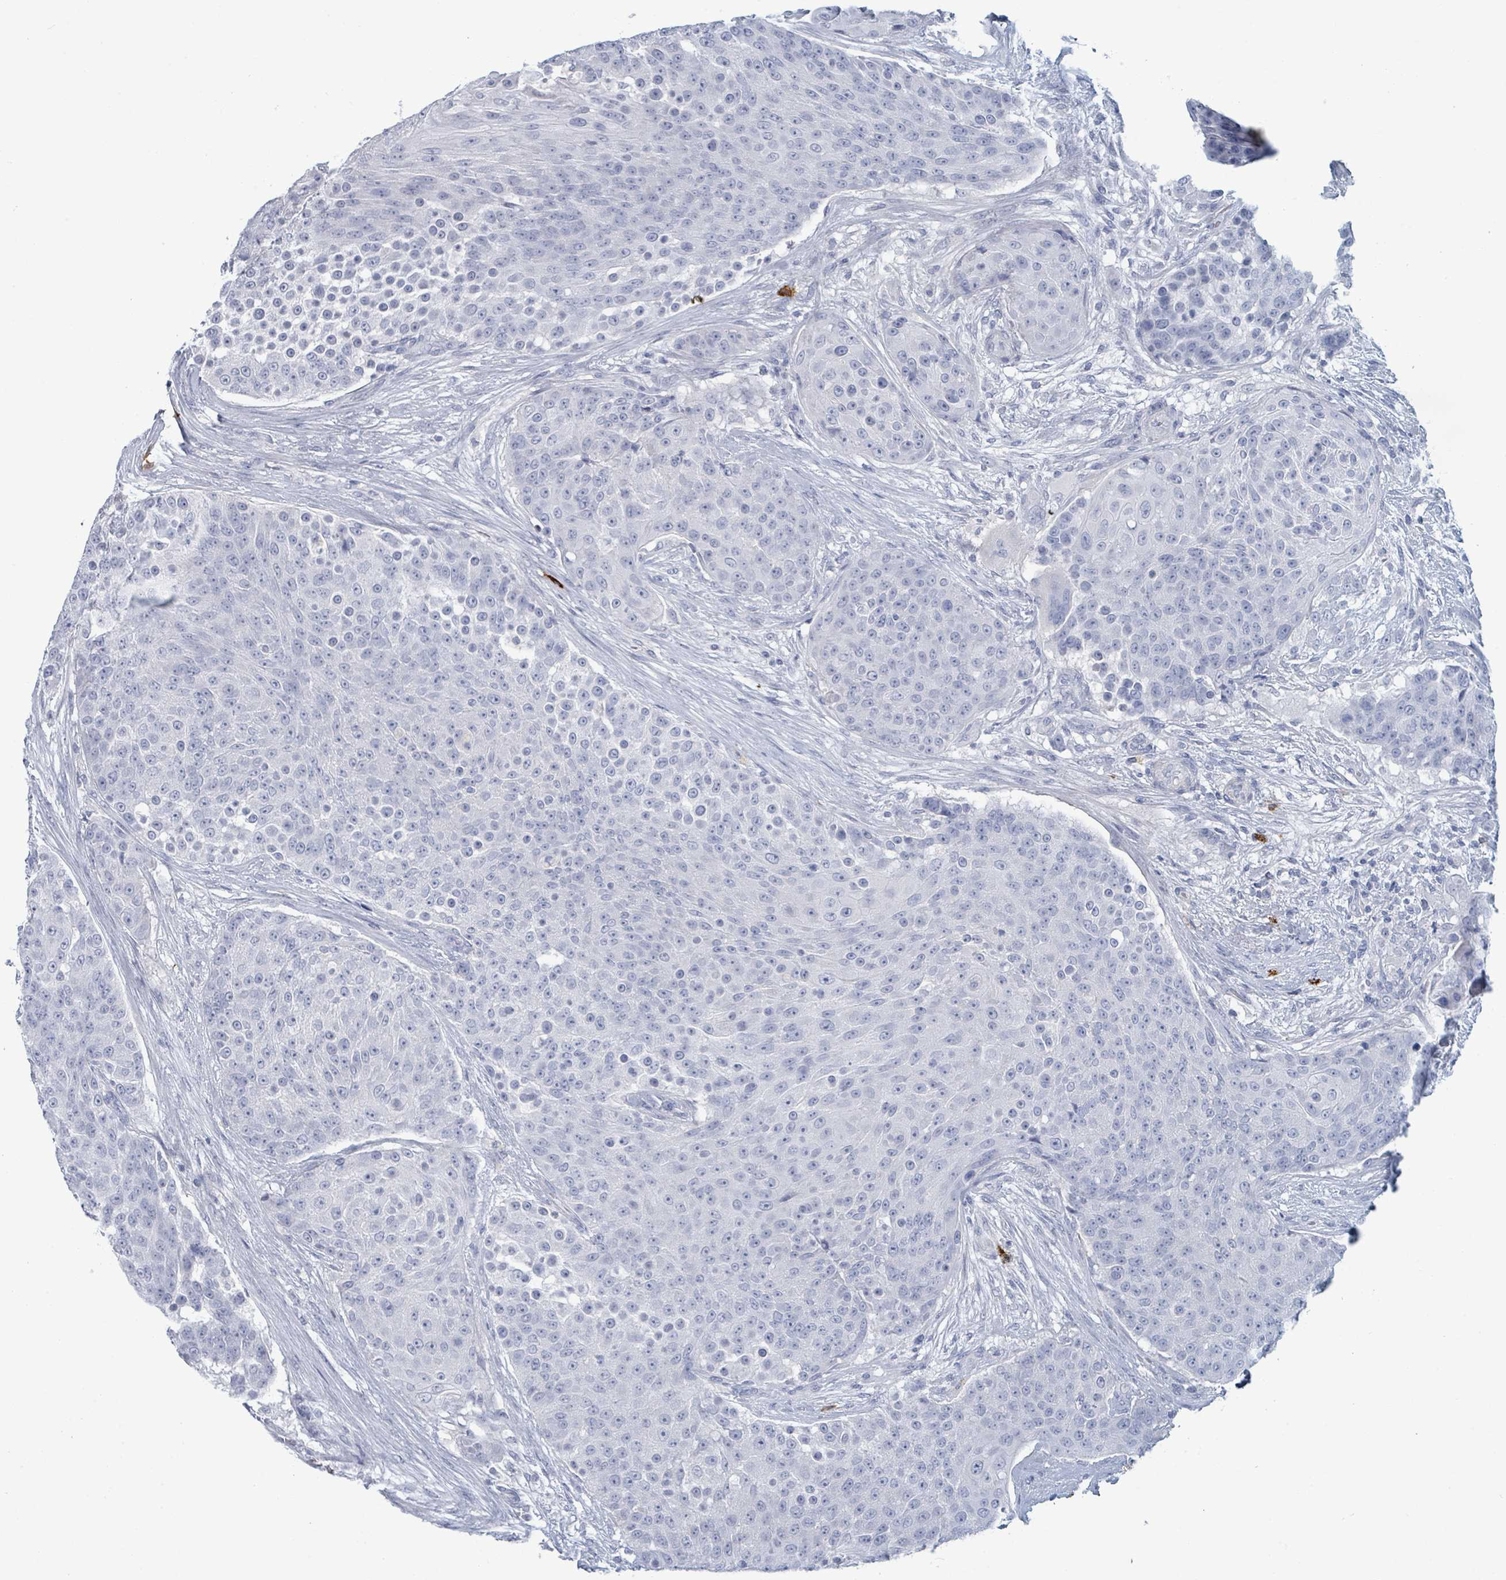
{"staining": {"intensity": "negative", "quantity": "none", "location": "none"}, "tissue": "urothelial cancer", "cell_type": "Tumor cells", "image_type": "cancer", "snomed": [{"axis": "morphology", "description": "Urothelial carcinoma, High grade"}, {"axis": "topography", "description": "Urinary bladder"}], "caption": "Urothelial cancer stained for a protein using immunohistochemistry (IHC) displays no positivity tumor cells.", "gene": "VPS13D", "patient": {"sex": "female", "age": 63}}